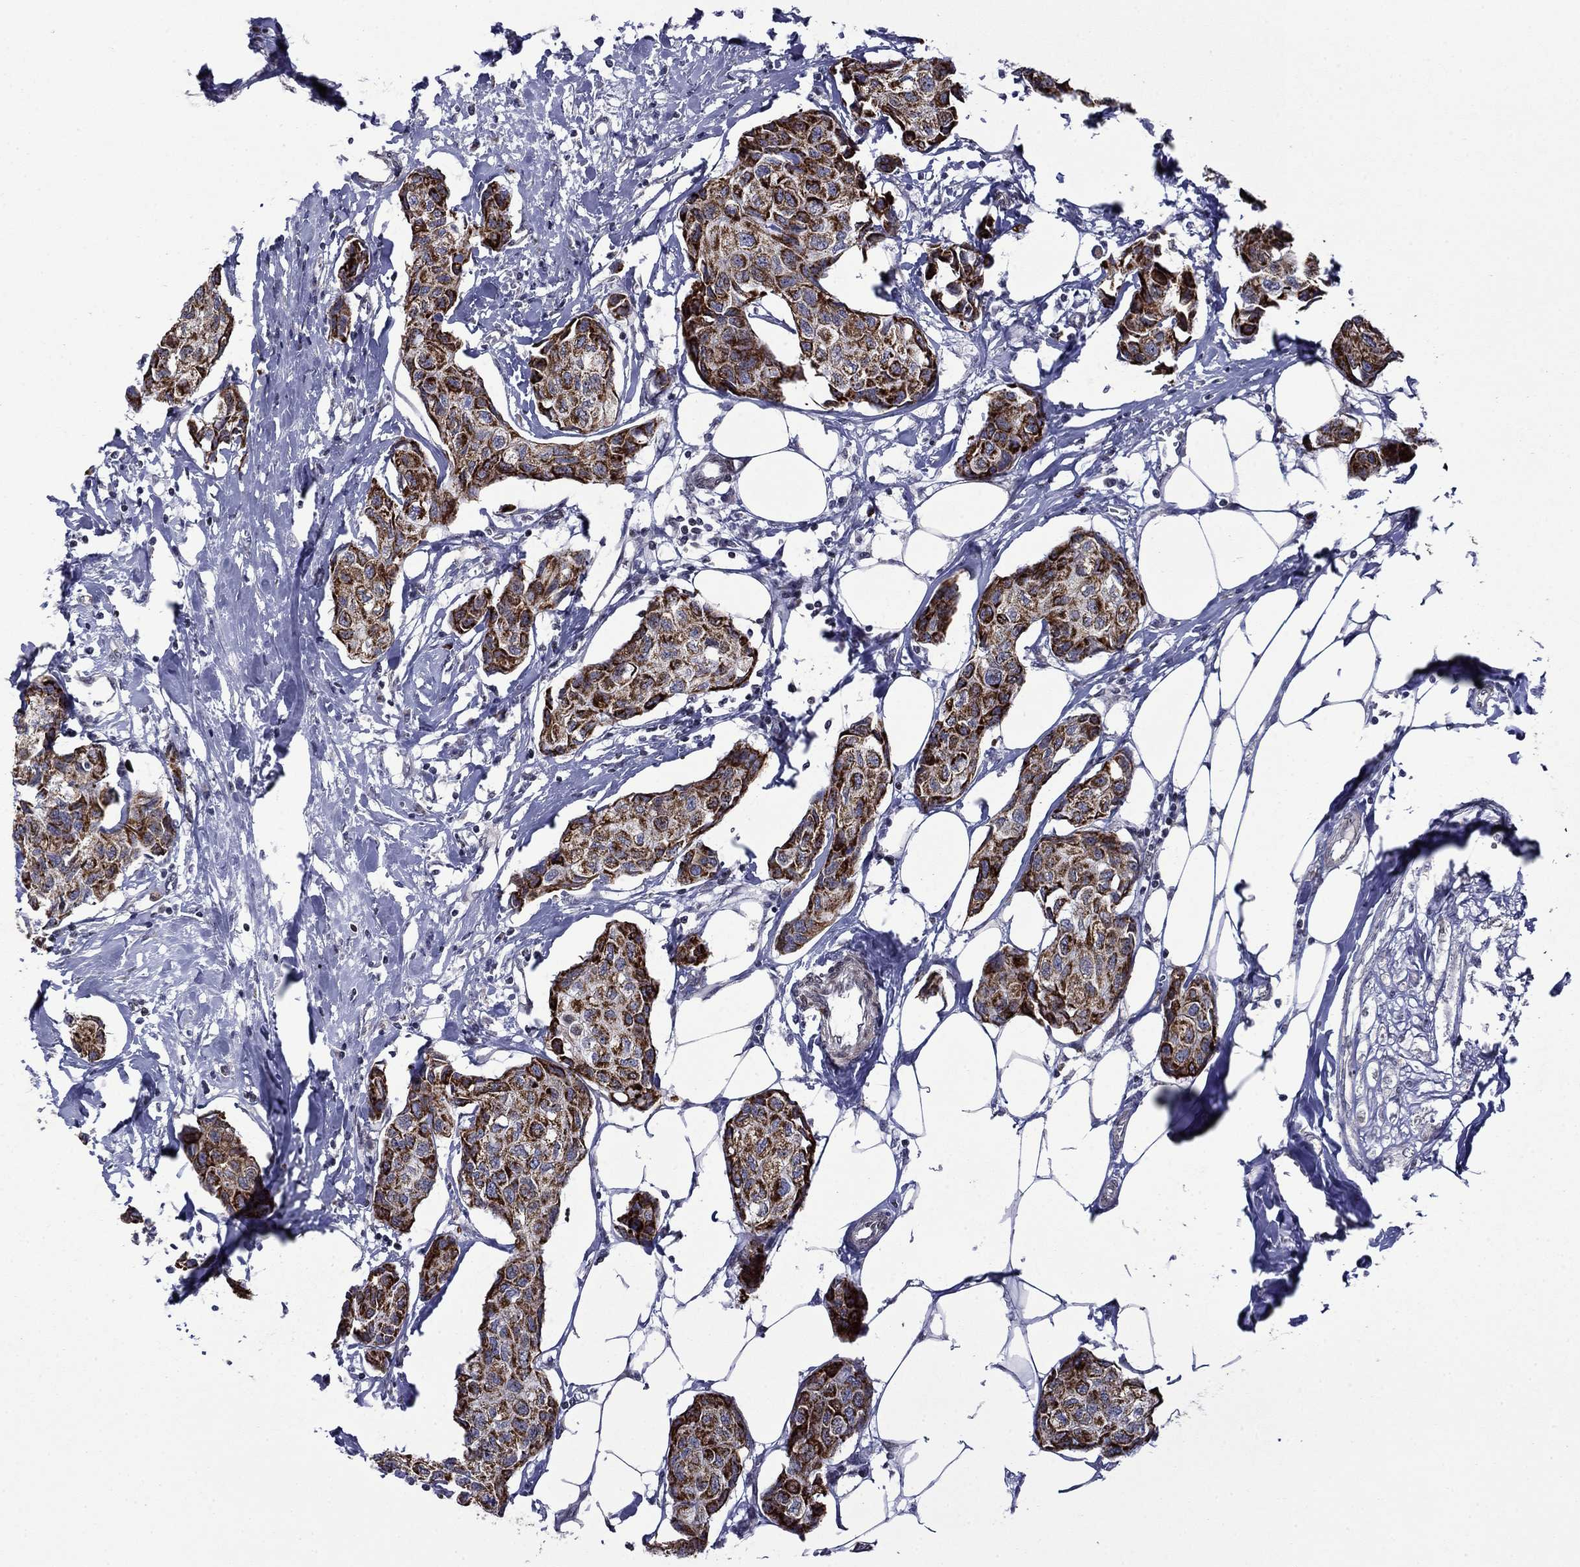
{"staining": {"intensity": "strong", "quantity": "25%-75%", "location": "cytoplasmic/membranous"}, "tissue": "breast cancer", "cell_type": "Tumor cells", "image_type": "cancer", "snomed": [{"axis": "morphology", "description": "Duct carcinoma"}, {"axis": "topography", "description": "Breast"}], "caption": "The photomicrograph shows staining of breast cancer (invasive ductal carcinoma), revealing strong cytoplasmic/membranous protein staining (brown color) within tumor cells.", "gene": "SURF2", "patient": {"sex": "female", "age": 80}}